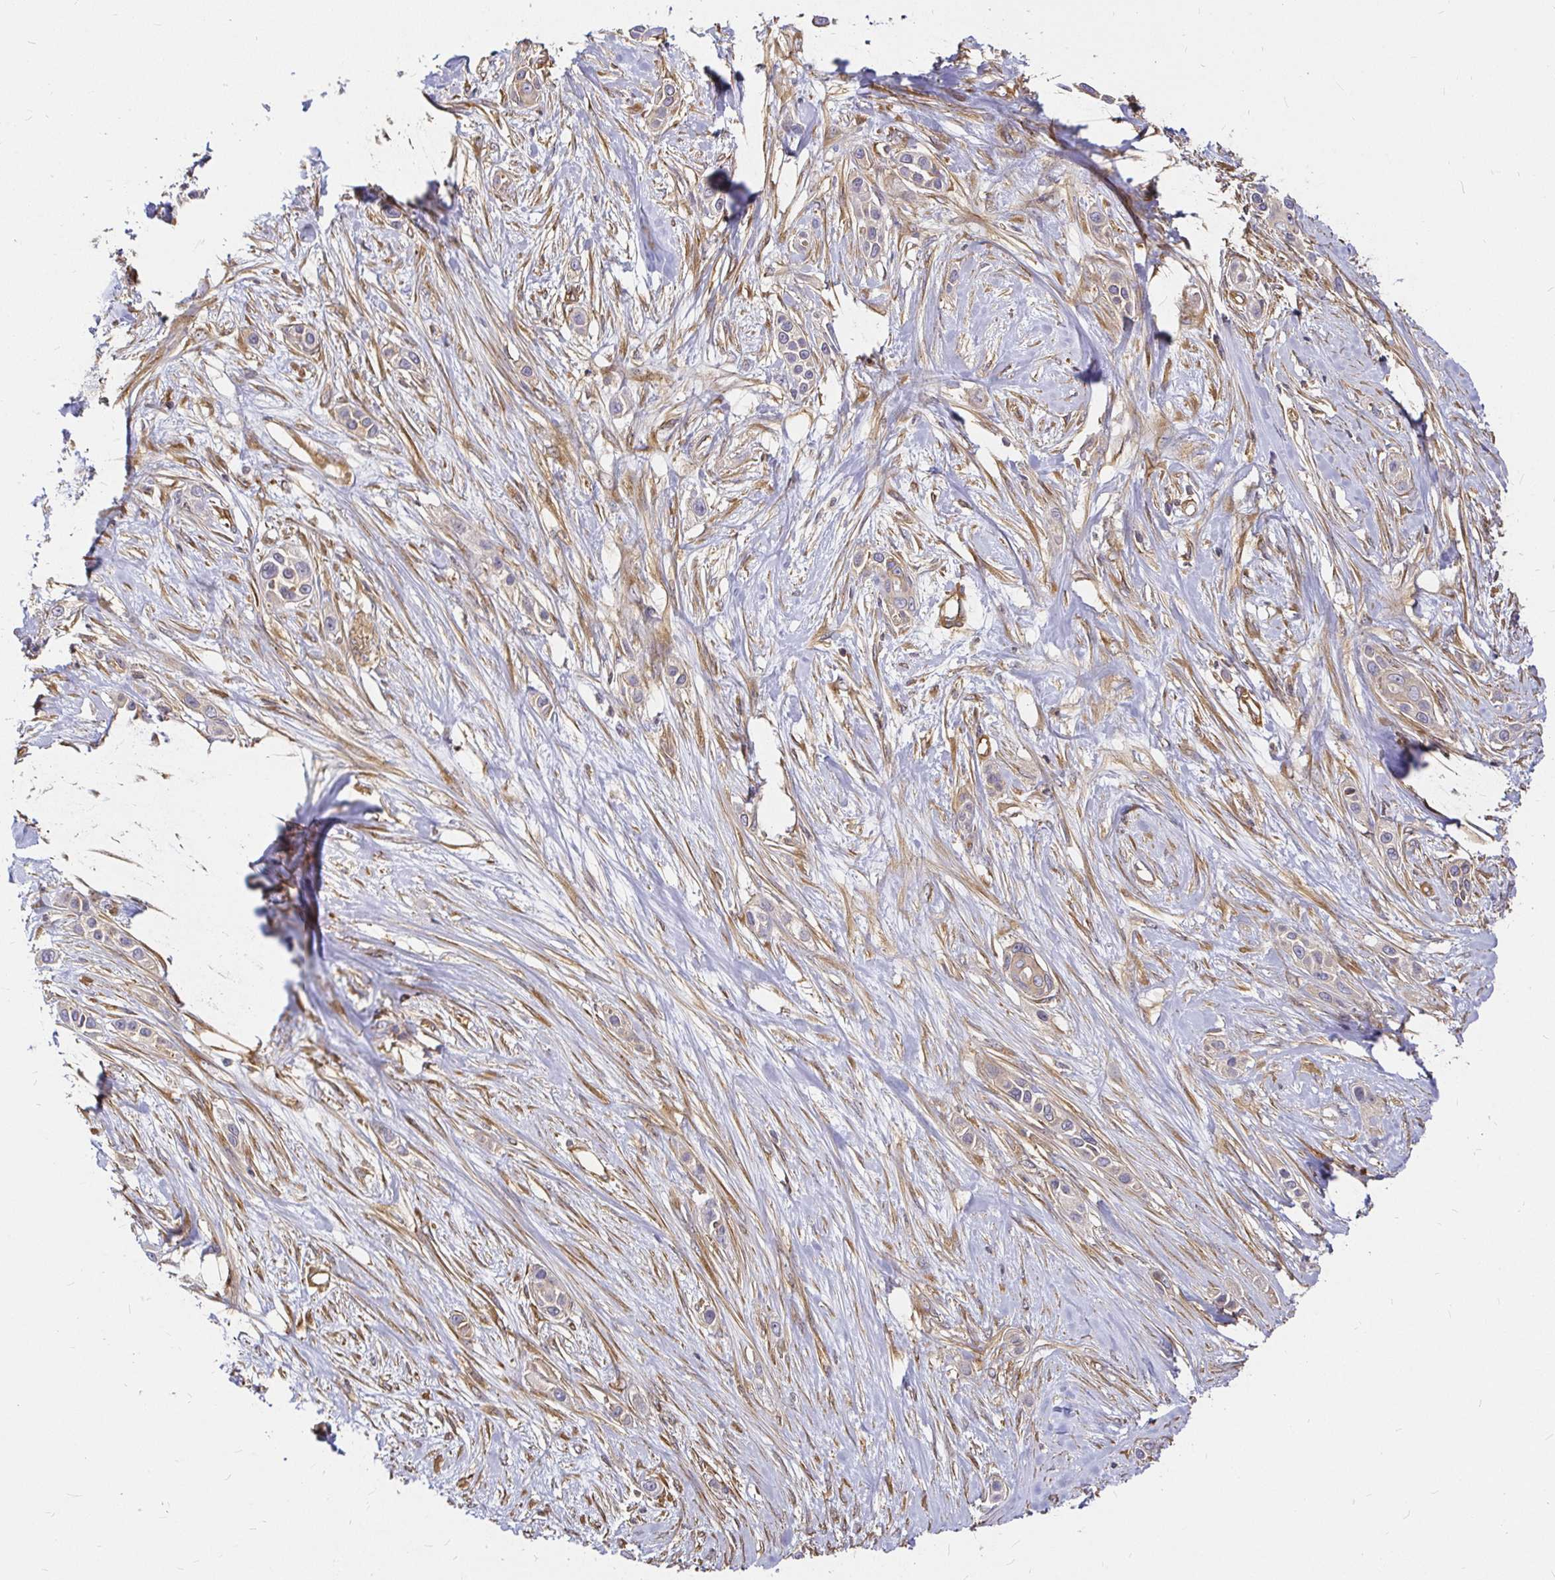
{"staining": {"intensity": "weak", "quantity": "25%-75%", "location": "cytoplasmic/membranous"}, "tissue": "skin cancer", "cell_type": "Tumor cells", "image_type": "cancer", "snomed": [{"axis": "morphology", "description": "Squamous cell carcinoma, NOS"}, {"axis": "topography", "description": "Skin"}], "caption": "Skin cancer stained with immunohistochemistry exhibits weak cytoplasmic/membranous staining in approximately 25%-75% of tumor cells.", "gene": "KIF5B", "patient": {"sex": "female", "age": 69}}